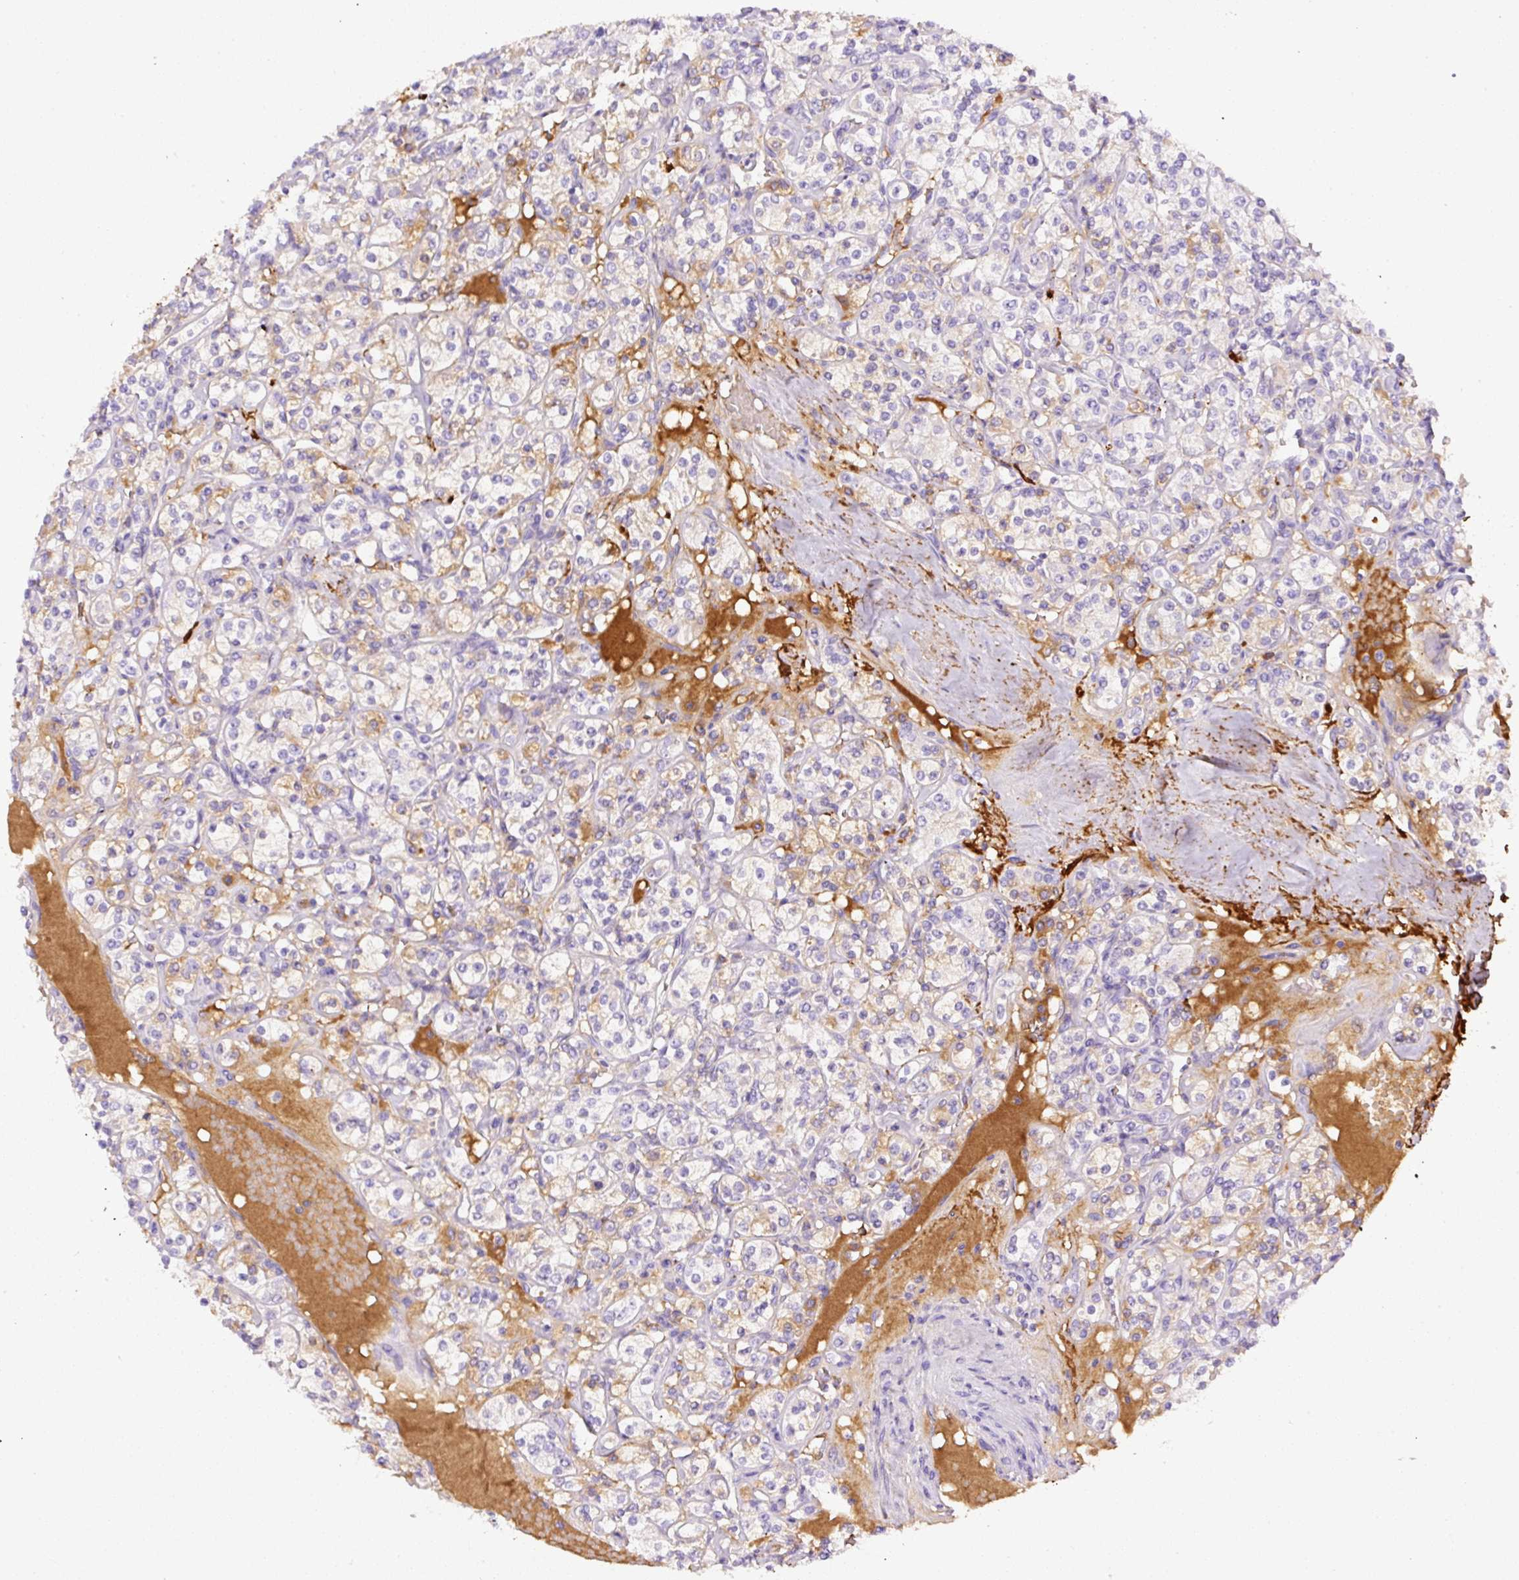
{"staining": {"intensity": "weak", "quantity": "<25%", "location": "cytoplasmic/membranous"}, "tissue": "renal cancer", "cell_type": "Tumor cells", "image_type": "cancer", "snomed": [{"axis": "morphology", "description": "Adenocarcinoma, NOS"}, {"axis": "topography", "description": "Kidney"}], "caption": "High magnification brightfield microscopy of renal cancer stained with DAB (brown) and counterstained with hematoxylin (blue): tumor cells show no significant expression.", "gene": "APCS", "patient": {"sex": "male", "age": 77}}